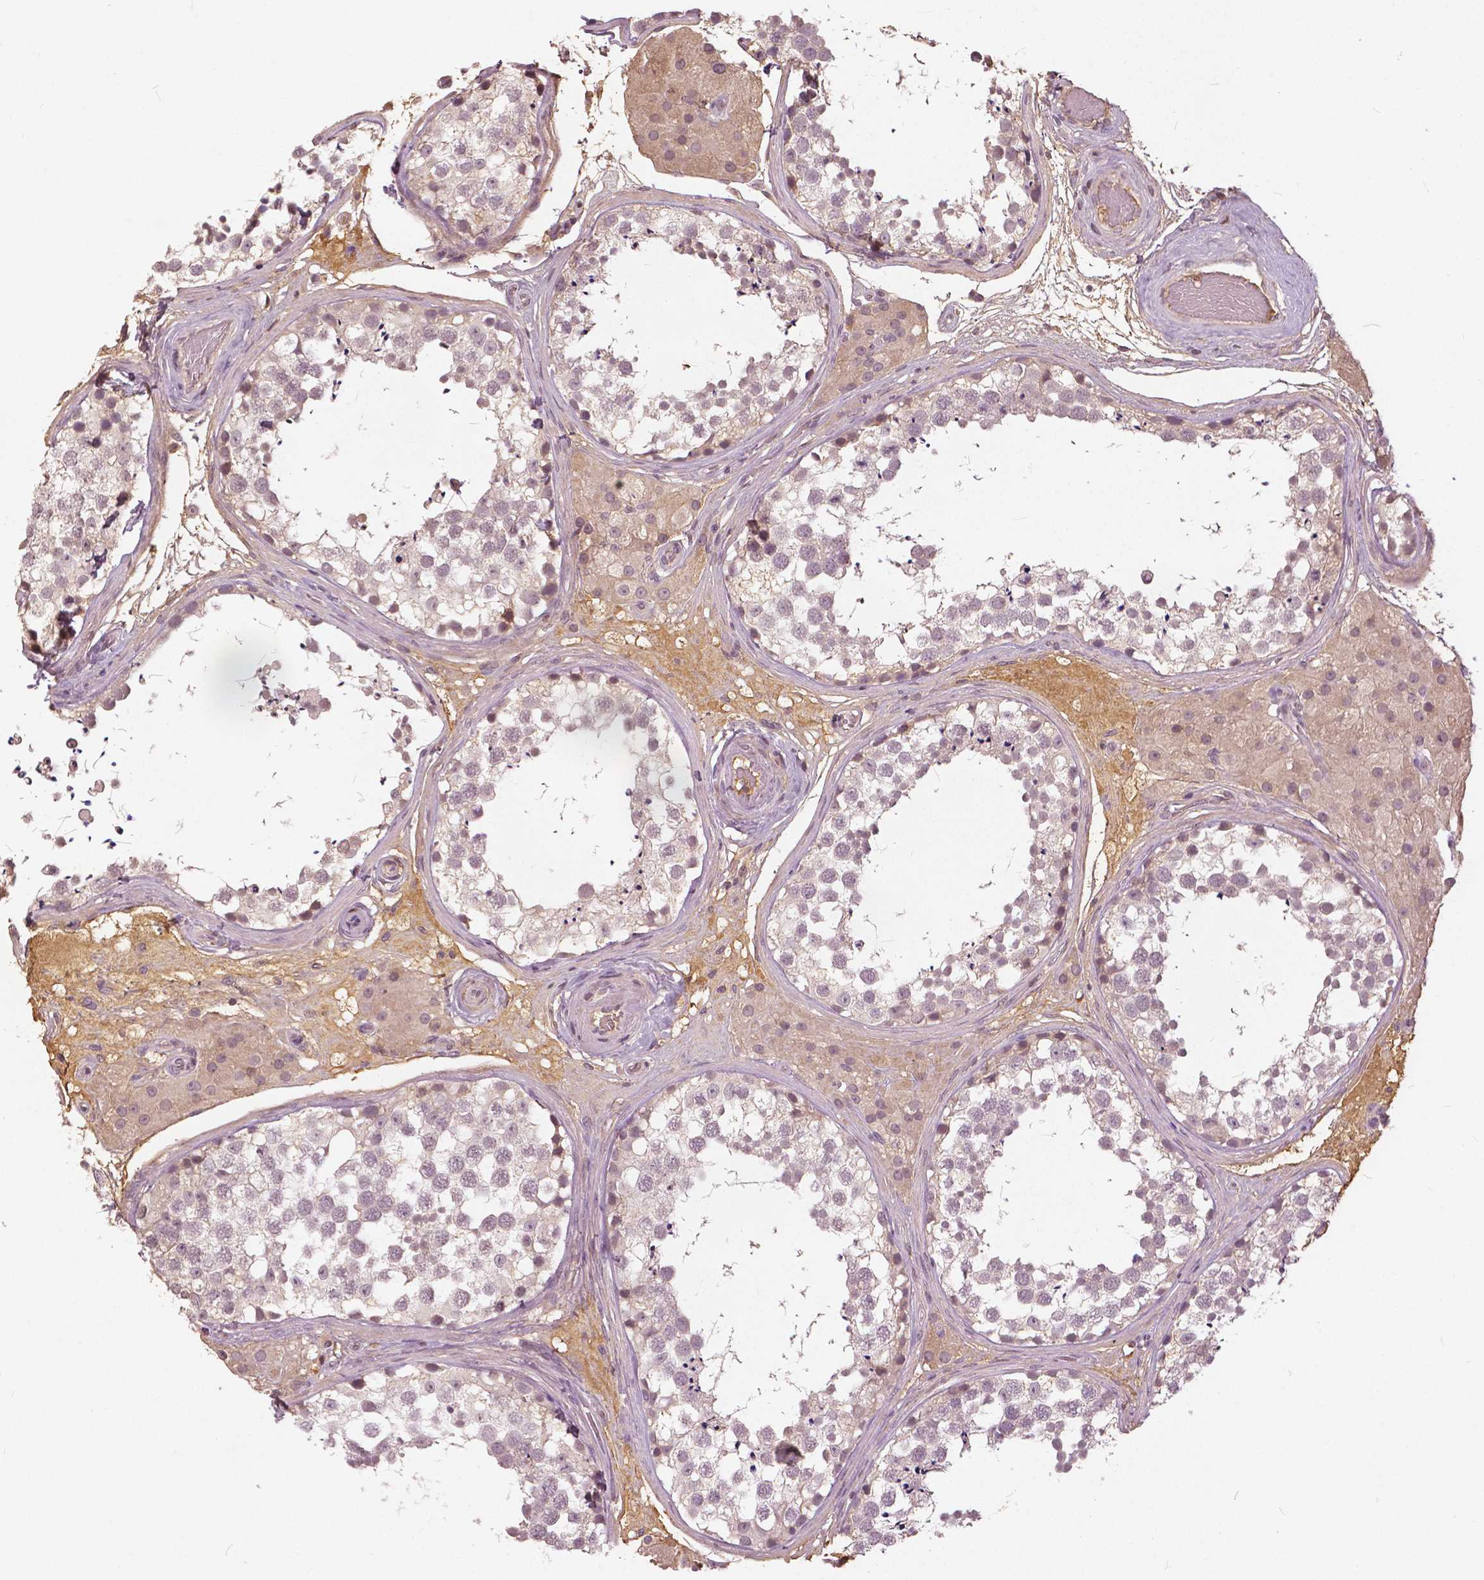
{"staining": {"intensity": "weak", "quantity": "25%-75%", "location": "nuclear"}, "tissue": "testis", "cell_type": "Cells in seminiferous ducts", "image_type": "normal", "snomed": [{"axis": "morphology", "description": "Normal tissue, NOS"}, {"axis": "morphology", "description": "Seminoma, NOS"}, {"axis": "topography", "description": "Testis"}], "caption": "Immunohistochemistry (IHC) (DAB) staining of unremarkable testis reveals weak nuclear protein staining in about 25%-75% of cells in seminiferous ducts.", "gene": "ANGPTL4", "patient": {"sex": "male", "age": 65}}